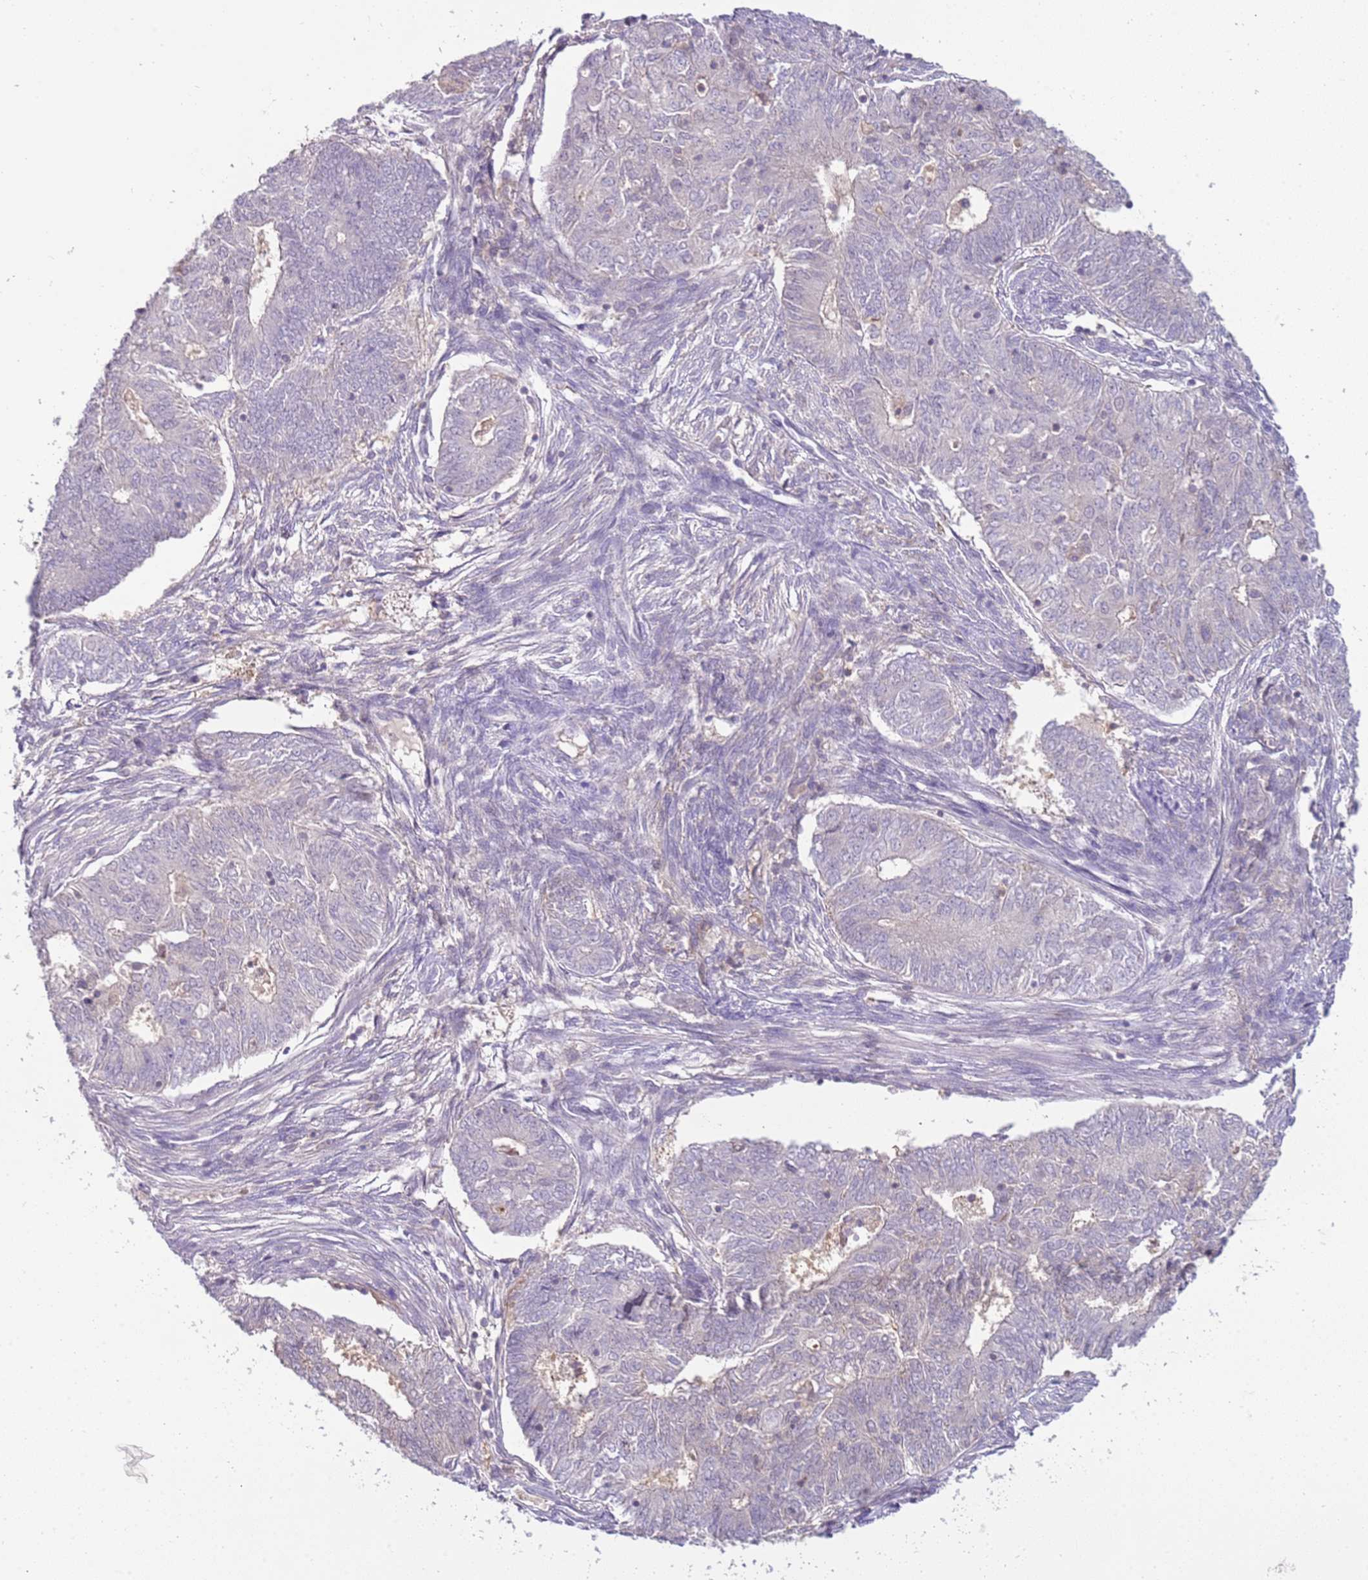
{"staining": {"intensity": "negative", "quantity": "none", "location": "none"}, "tissue": "endometrial cancer", "cell_type": "Tumor cells", "image_type": "cancer", "snomed": [{"axis": "morphology", "description": "Adenocarcinoma, NOS"}, {"axis": "topography", "description": "Endometrium"}], "caption": "Tumor cells are negative for brown protein staining in endometrial cancer (adenocarcinoma).", "gene": "ARHGAP5", "patient": {"sex": "female", "age": 62}}